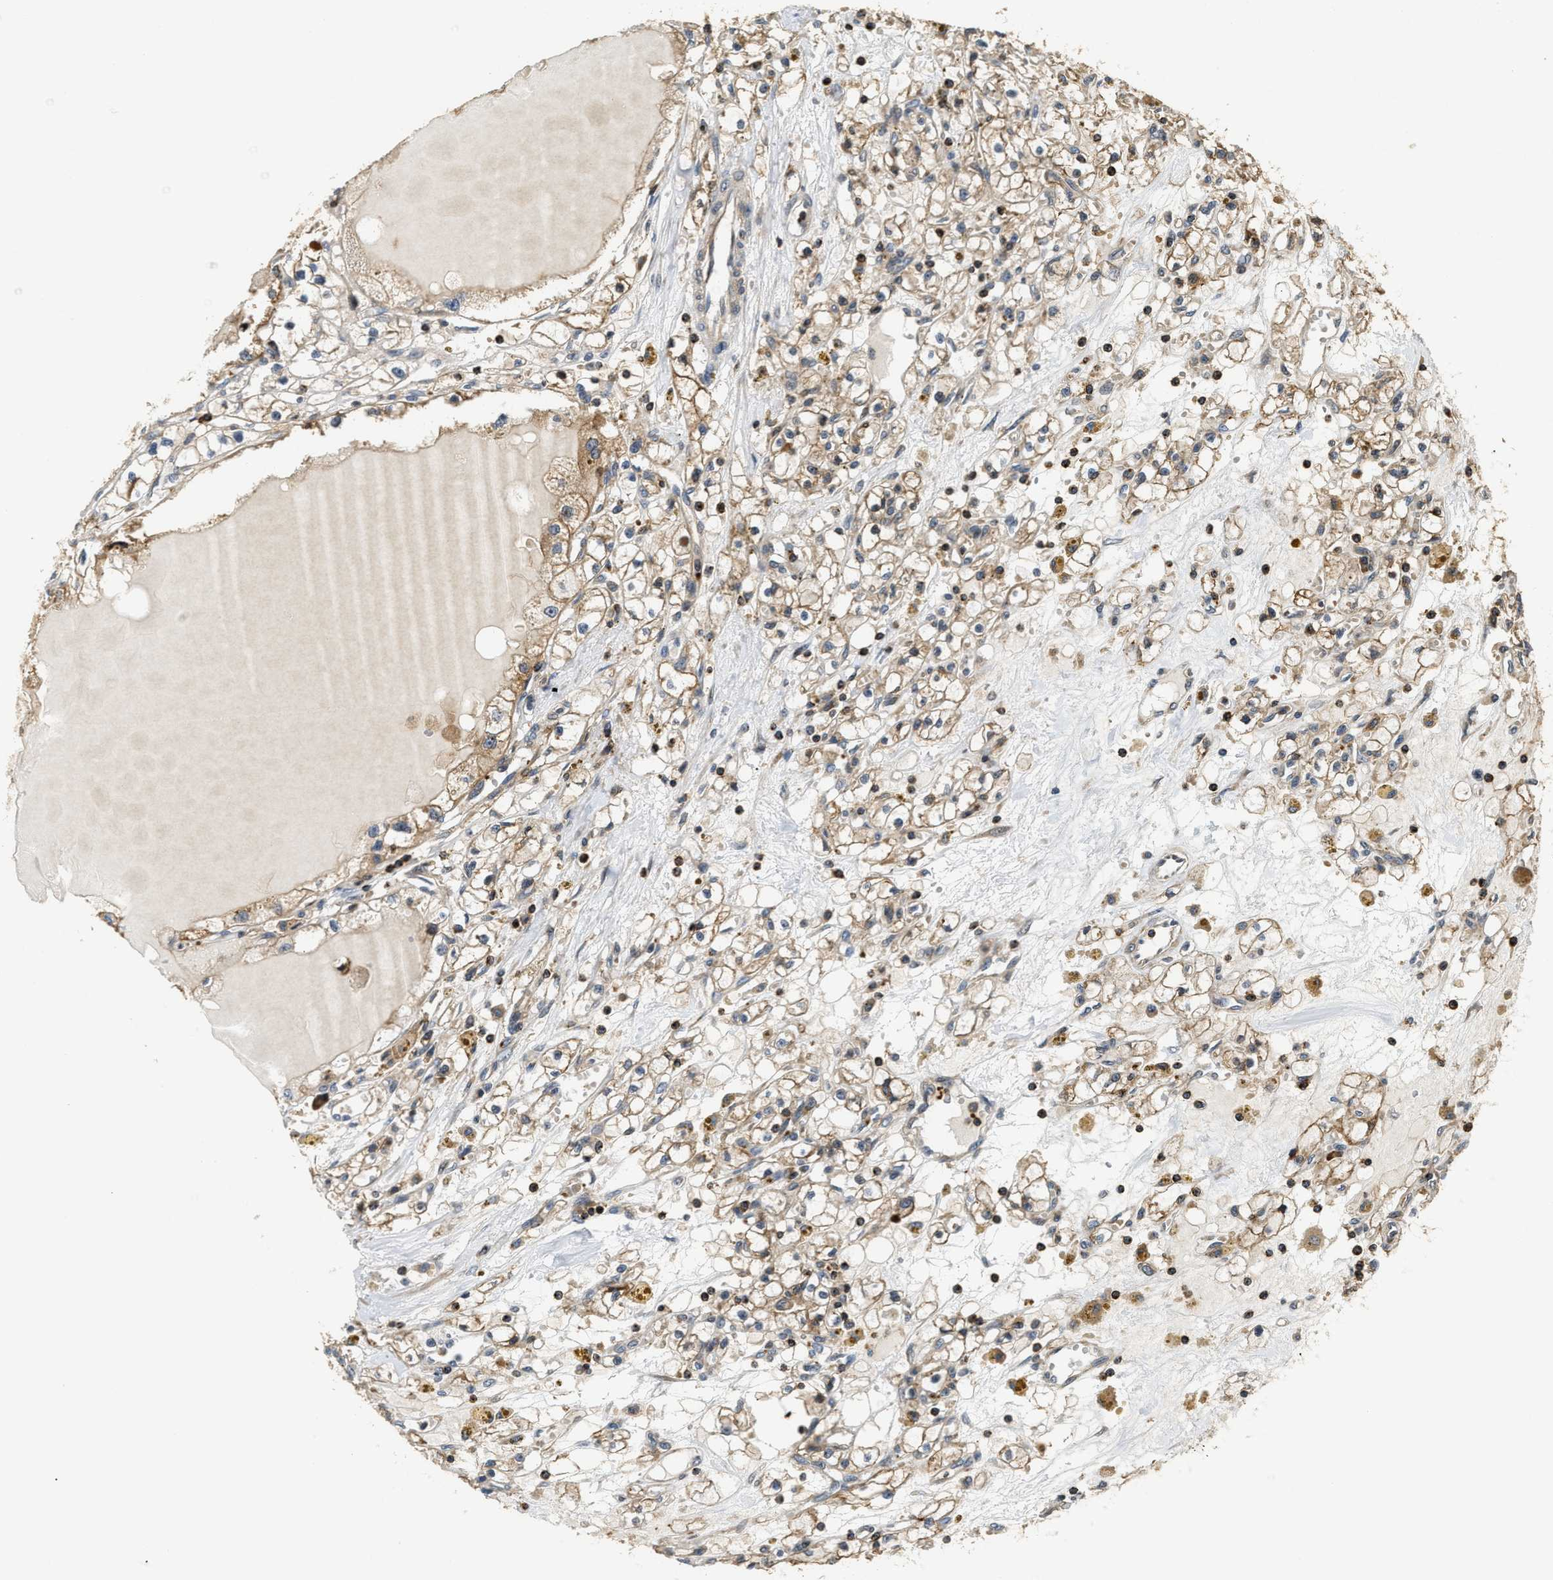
{"staining": {"intensity": "weak", "quantity": ">75%", "location": "cytoplasmic/membranous"}, "tissue": "renal cancer", "cell_type": "Tumor cells", "image_type": "cancer", "snomed": [{"axis": "morphology", "description": "Adenocarcinoma, NOS"}, {"axis": "topography", "description": "Kidney"}], "caption": "Renal adenocarcinoma stained for a protein (brown) demonstrates weak cytoplasmic/membranous positive staining in approximately >75% of tumor cells.", "gene": "SNX5", "patient": {"sex": "male", "age": 56}}